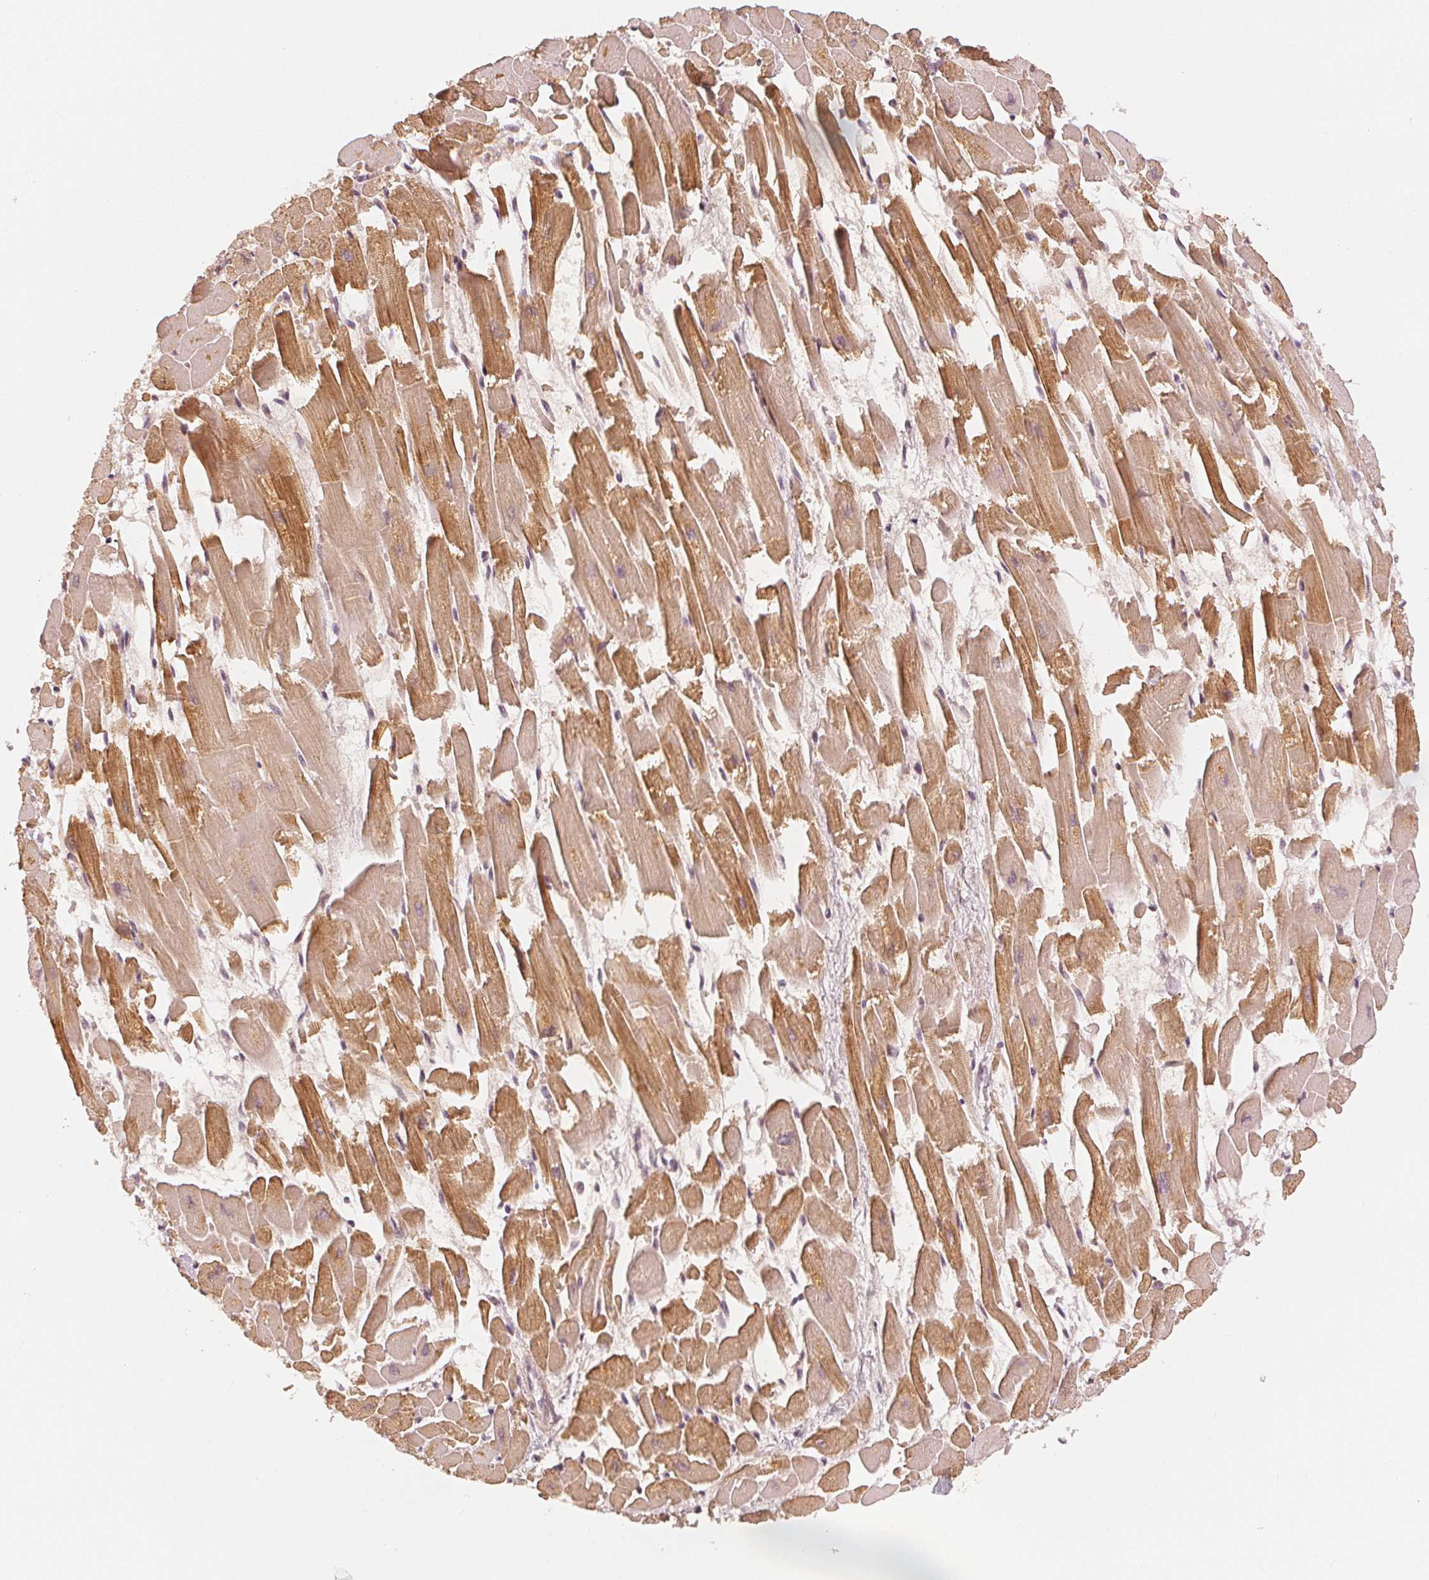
{"staining": {"intensity": "moderate", "quantity": ">75%", "location": "cytoplasmic/membranous"}, "tissue": "heart muscle", "cell_type": "Cardiomyocytes", "image_type": "normal", "snomed": [{"axis": "morphology", "description": "Normal tissue, NOS"}, {"axis": "topography", "description": "Heart"}], "caption": "Normal heart muscle demonstrates moderate cytoplasmic/membranous expression in approximately >75% of cardiomyocytes.", "gene": "SLC34A1", "patient": {"sex": "female", "age": 52}}